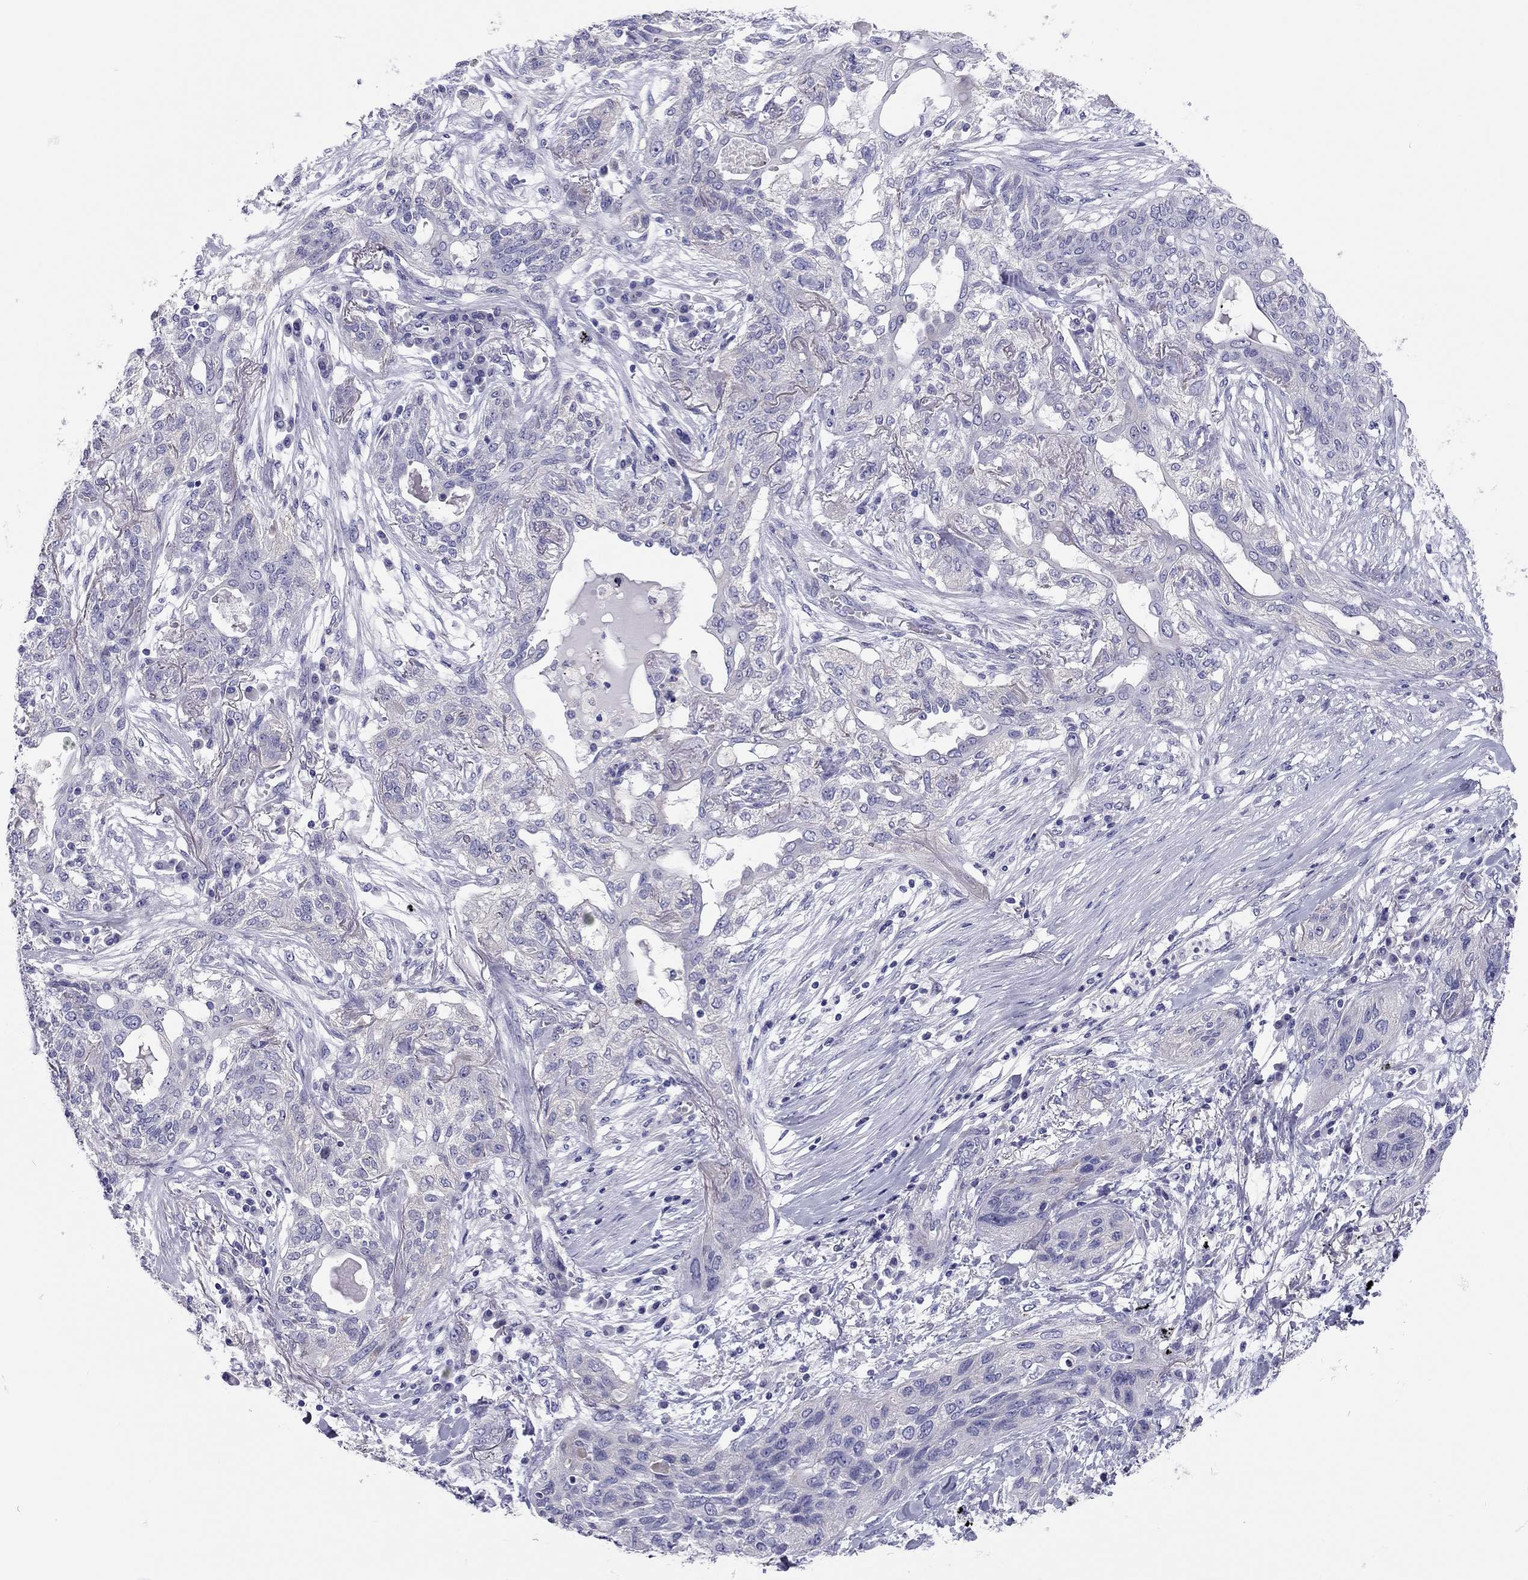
{"staining": {"intensity": "negative", "quantity": "none", "location": "none"}, "tissue": "lung cancer", "cell_type": "Tumor cells", "image_type": "cancer", "snomed": [{"axis": "morphology", "description": "Squamous cell carcinoma, NOS"}, {"axis": "topography", "description": "Lung"}], "caption": "Lung cancer stained for a protein using immunohistochemistry demonstrates no positivity tumor cells.", "gene": "SCARB1", "patient": {"sex": "female", "age": 70}}